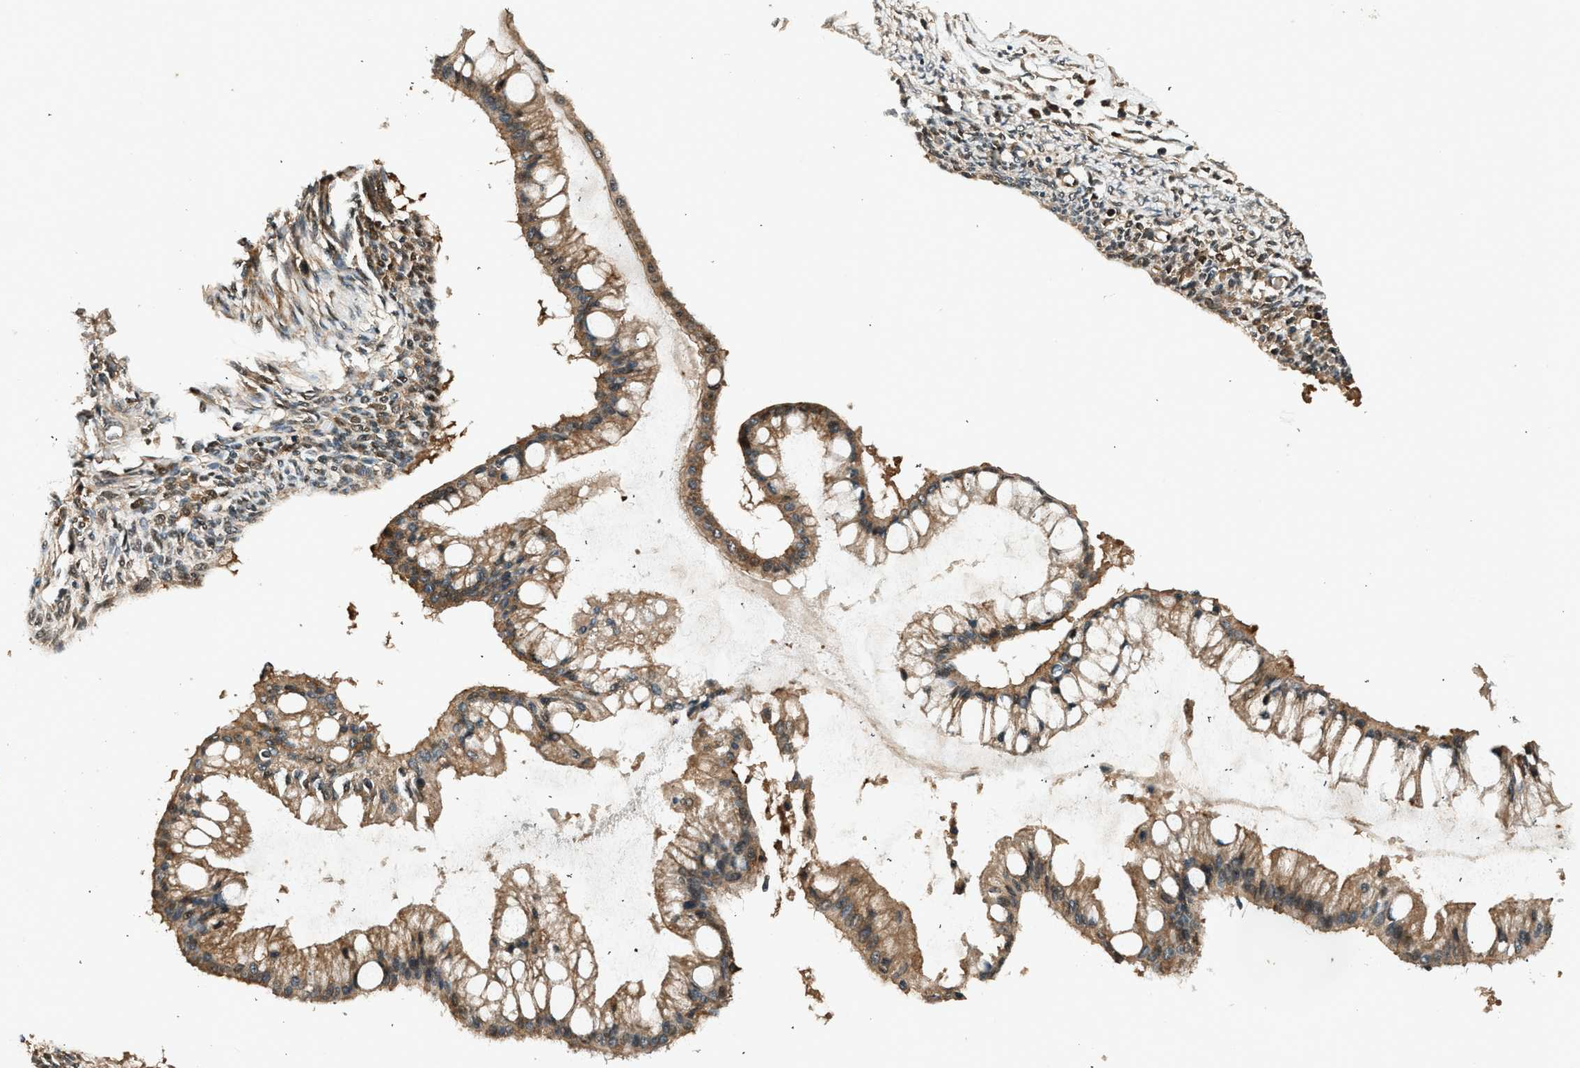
{"staining": {"intensity": "strong", "quantity": ">75%", "location": "cytoplasmic/membranous"}, "tissue": "ovarian cancer", "cell_type": "Tumor cells", "image_type": "cancer", "snomed": [{"axis": "morphology", "description": "Cystadenocarcinoma, mucinous, NOS"}, {"axis": "topography", "description": "Ovary"}], "caption": "Protein analysis of ovarian cancer (mucinous cystadenocarcinoma) tissue reveals strong cytoplasmic/membranous expression in about >75% of tumor cells.", "gene": "ARHGEF11", "patient": {"sex": "female", "age": 73}}